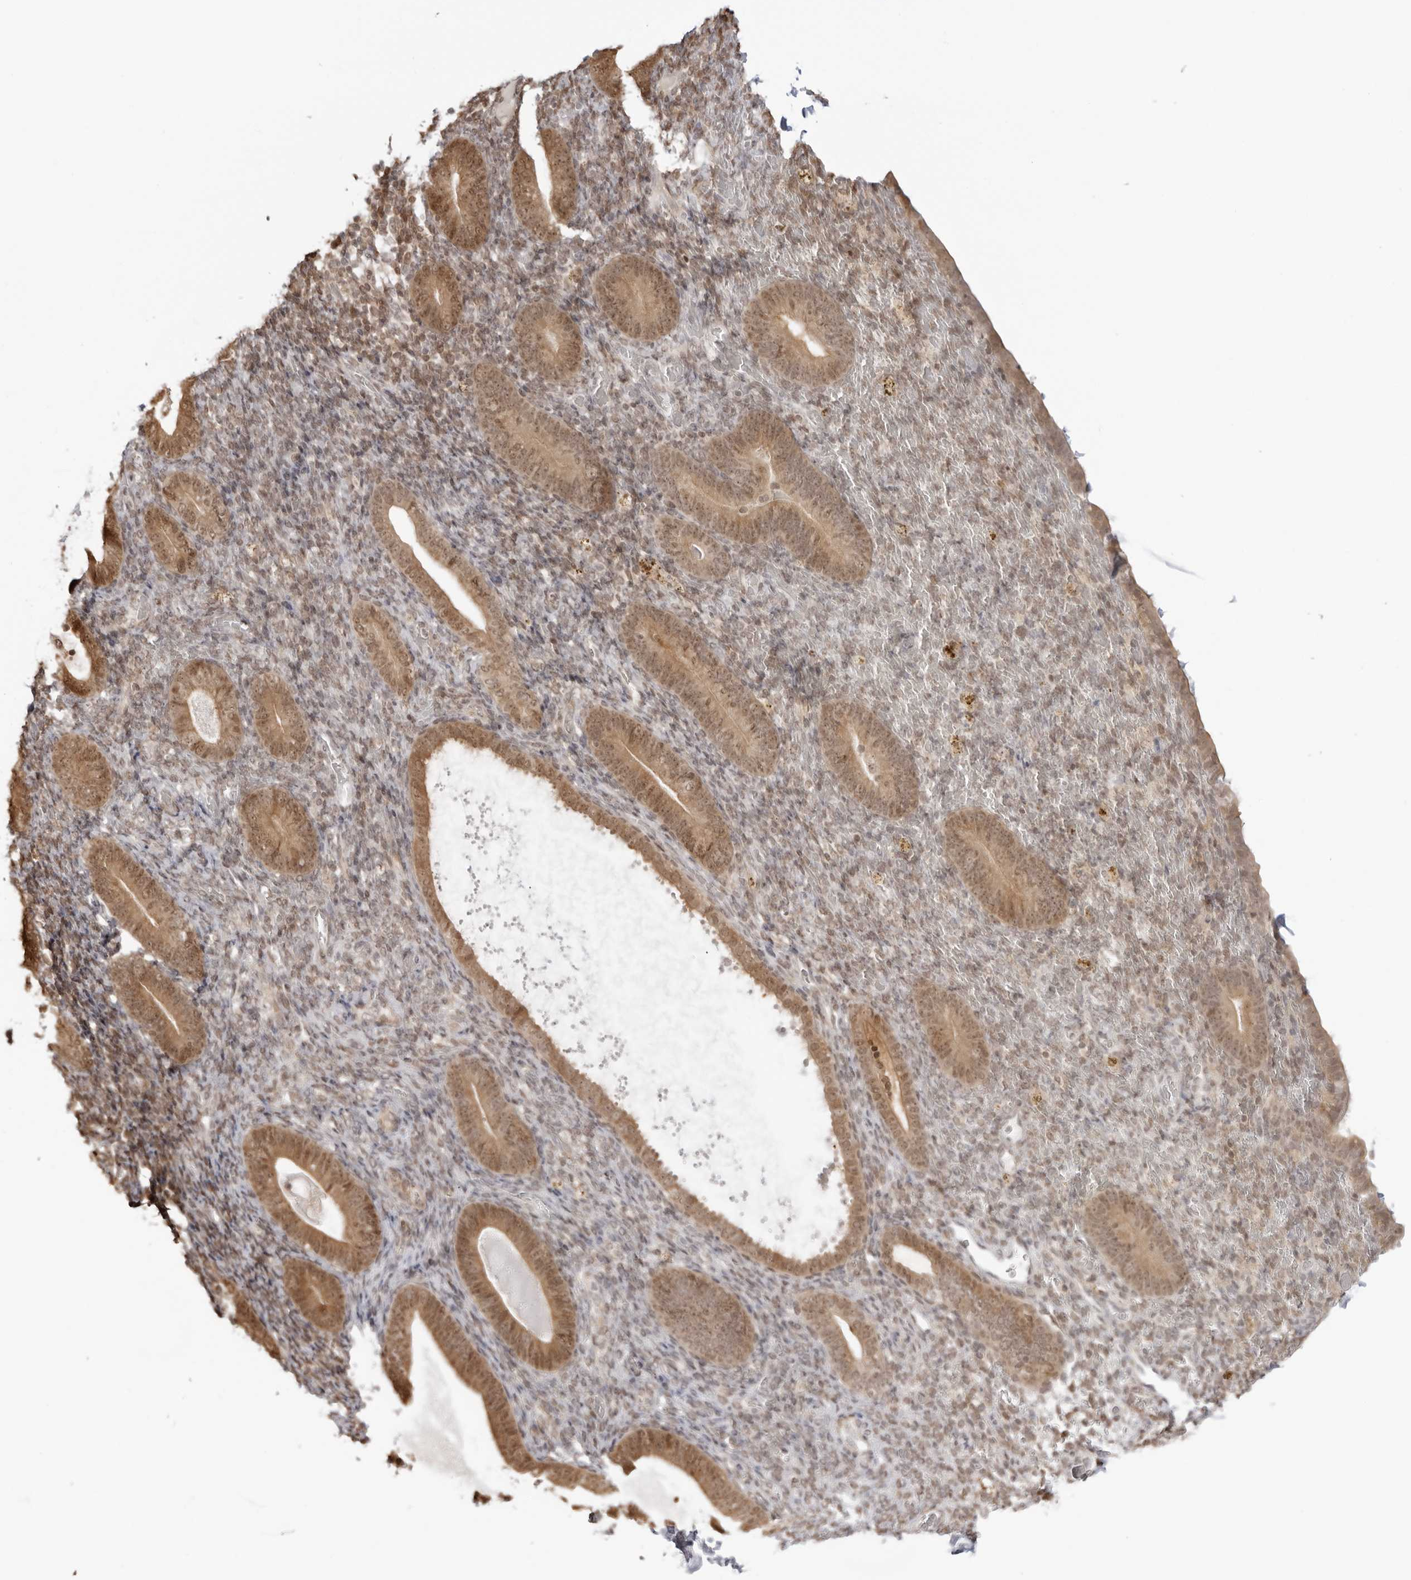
{"staining": {"intensity": "weak", "quantity": "25%-75%", "location": "nuclear"}, "tissue": "endometrium", "cell_type": "Cells in endometrial stroma", "image_type": "normal", "snomed": [{"axis": "morphology", "description": "Normal tissue, NOS"}, {"axis": "topography", "description": "Endometrium"}], "caption": "The micrograph demonstrates immunohistochemical staining of unremarkable endometrium. There is weak nuclear expression is present in about 25%-75% of cells in endometrial stroma. The protein of interest is shown in brown color, while the nuclei are stained blue.", "gene": "RNF146", "patient": {"sex": "female", "age": 51}}